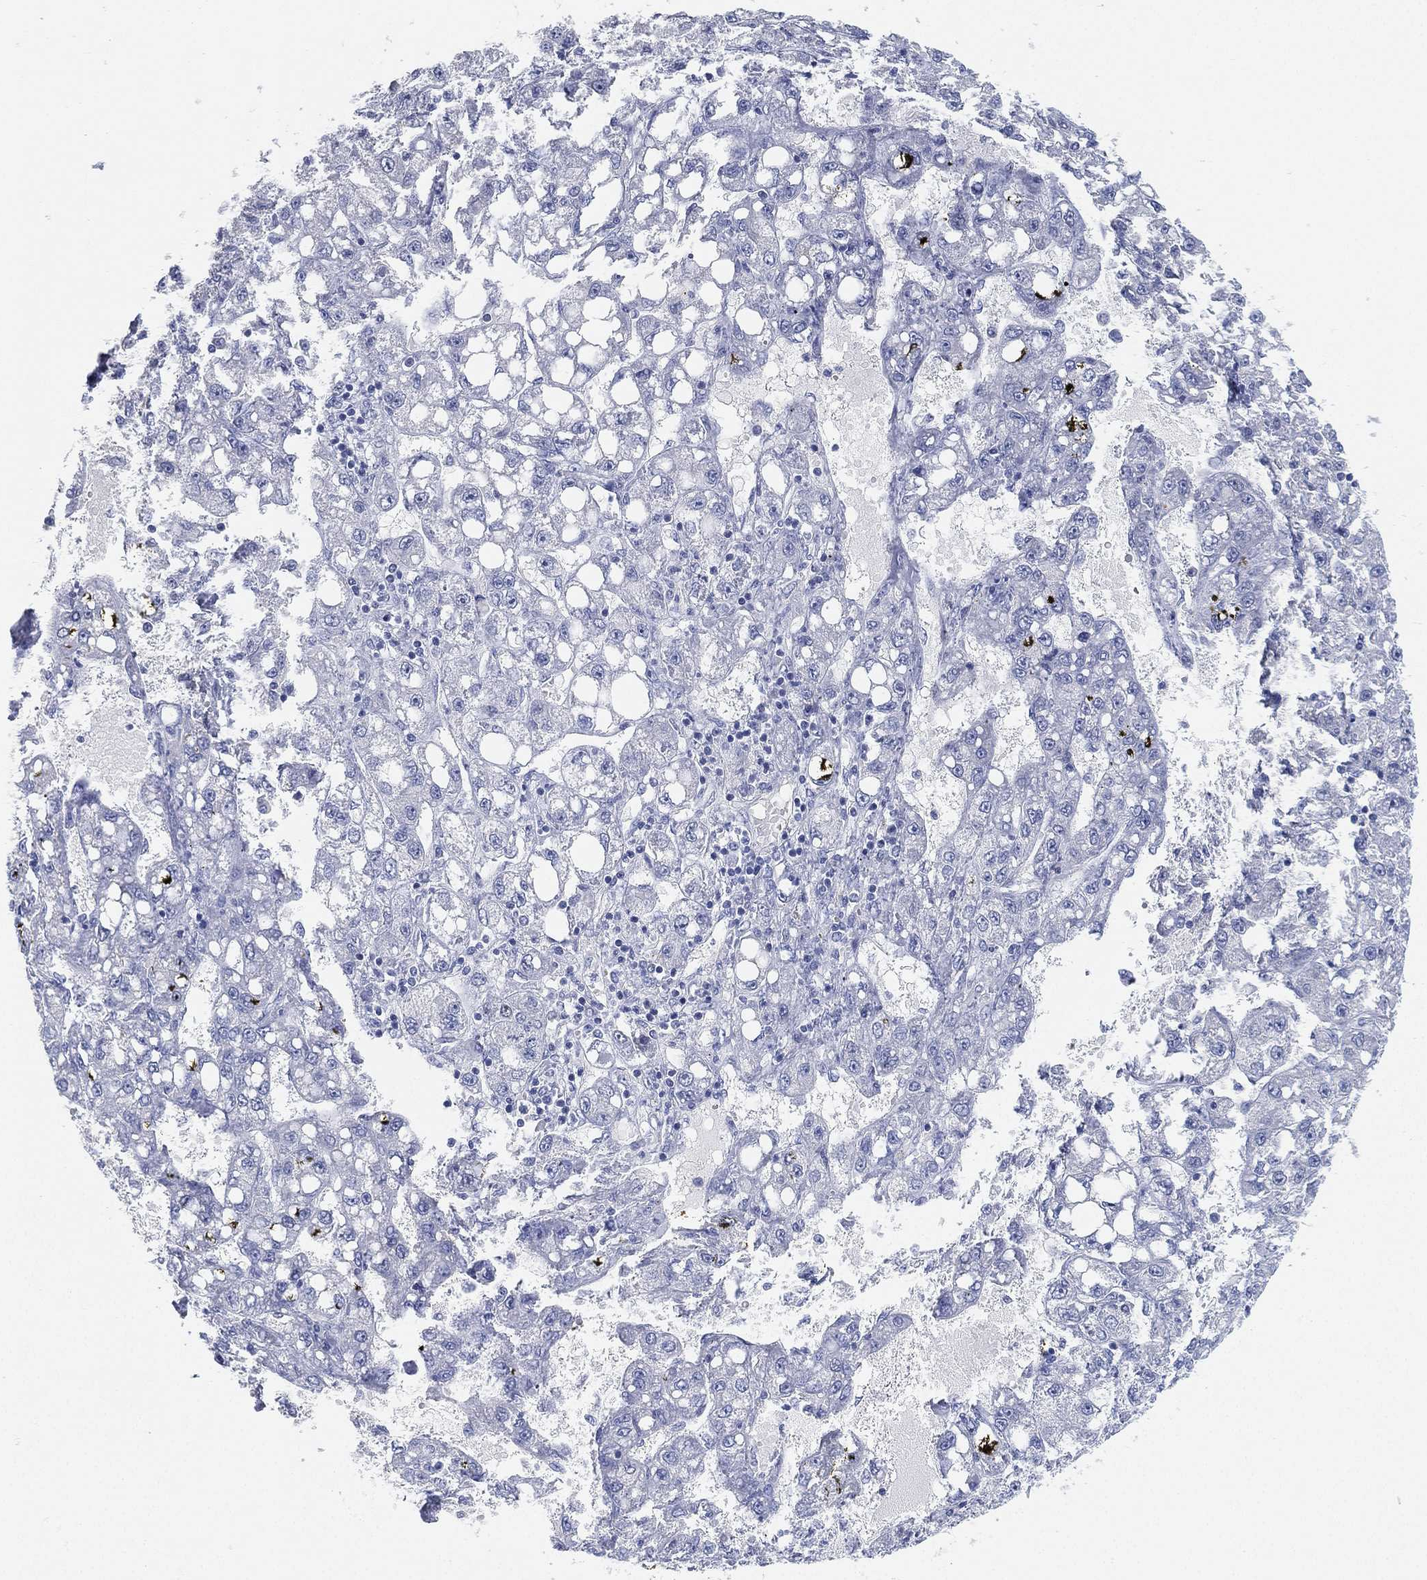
{"staining": {"intensity": "negative", "quantity": "none", "location": "none"}, "tissue": "liver cancer", "cell_type": "Tumor cells", "image_type": "cancer", "snomed": [{"axis": "morphology", "description": "Carcinoma, Hepatocellular, NOS"}, {"axis": "topography", "description": "Liver"}], "caption": "Tumor cells are negative for brown protein staining in hepatocellular carcinoma (liver). (Brightfield microscopy of DAB immunohistochemistry at high magnification).", "gene": "FAM187B", "patient": {"sex": "female", "age": 65}}